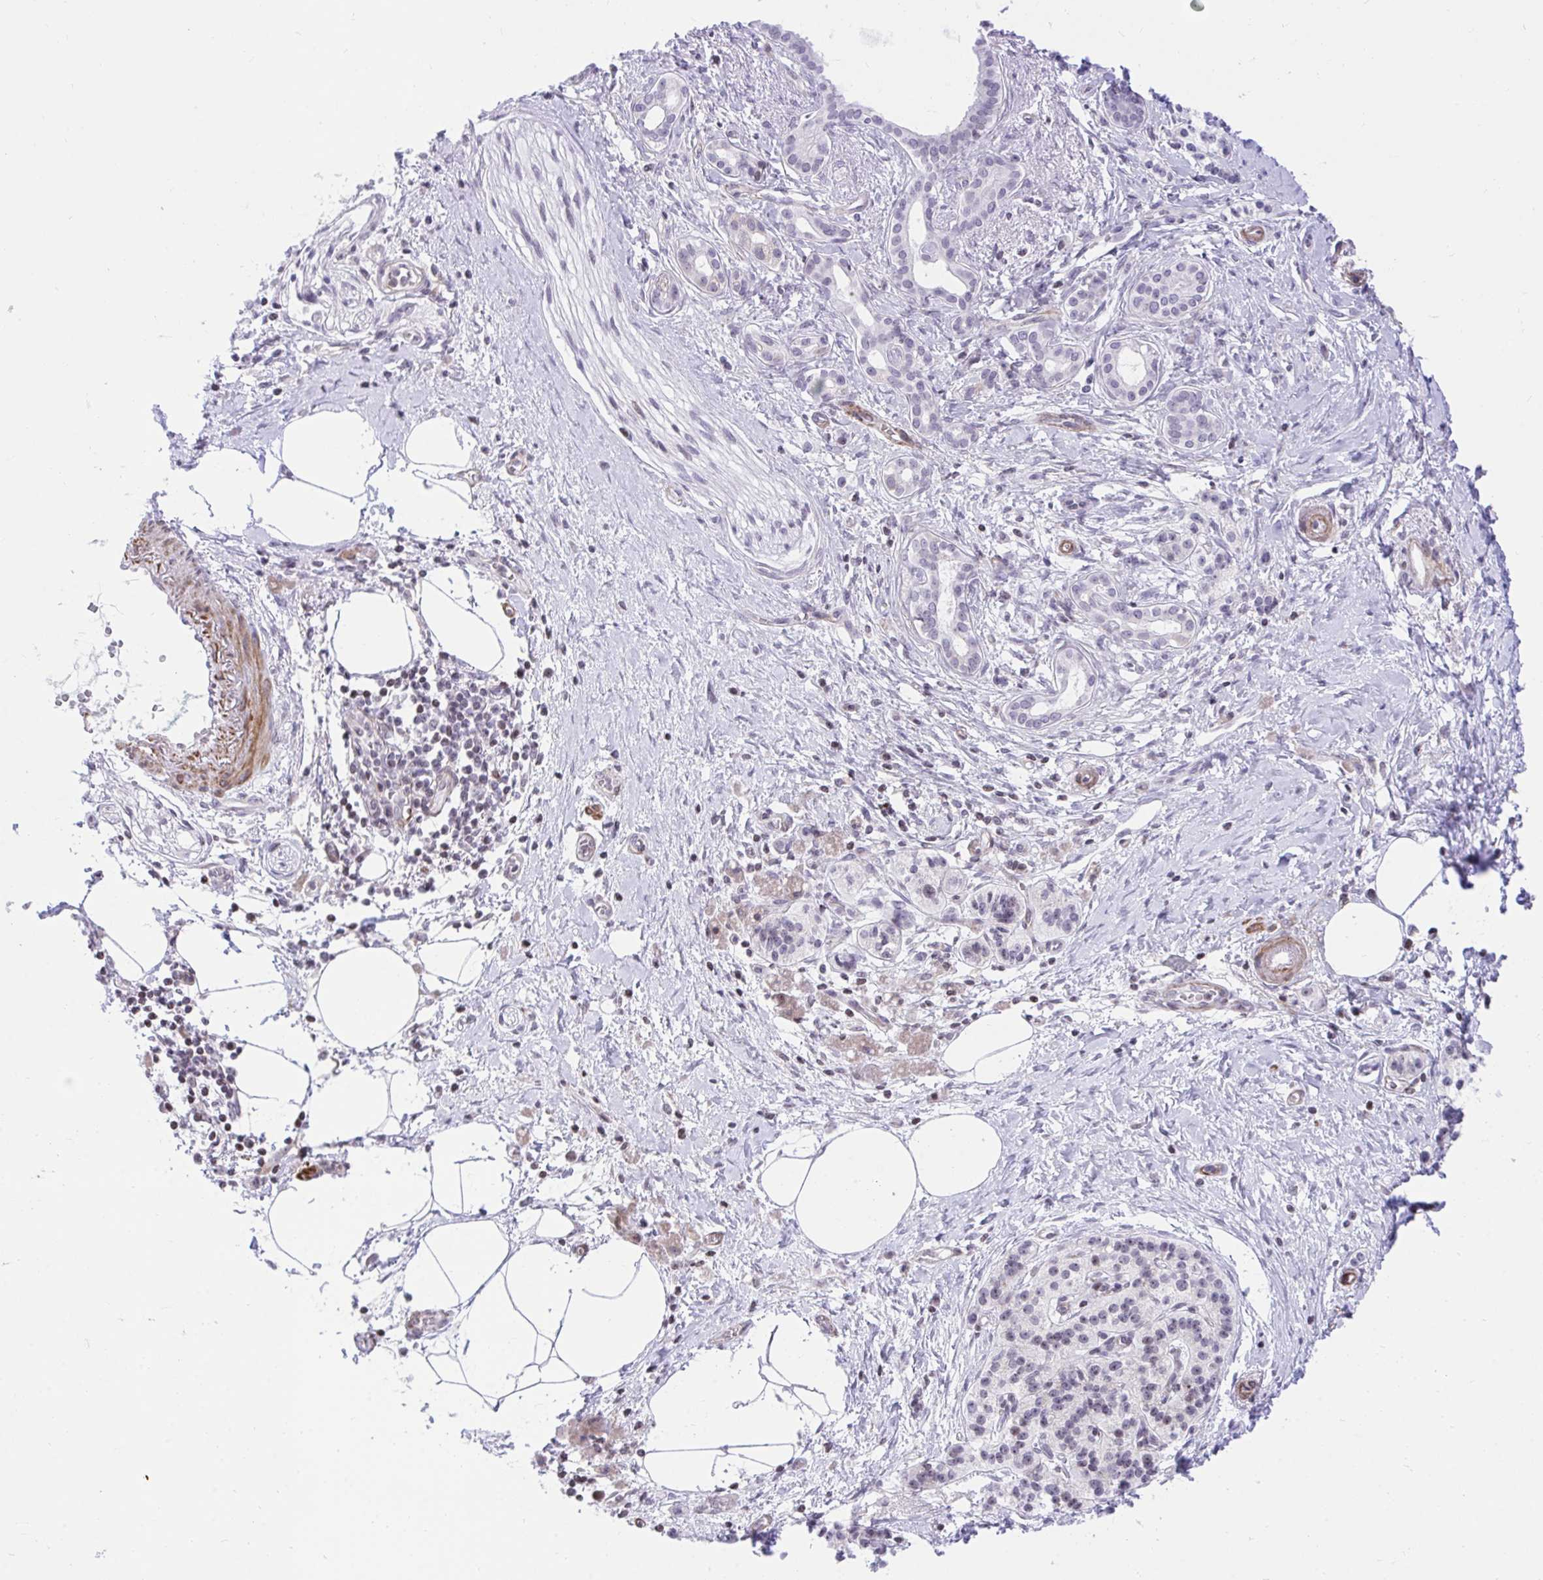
{"staining": {"intensity": "negative", "quantity": "none", "location": "none"}, "tissue": "pancreatic cancer", "cell_type": "Tumor cells", "image_type": "cancer", "snomed": [{"axis": "morphology", "description": "Adenocarcinoma, NOS"}, {"axis": "topography", "description": "Pancreas"}], "caption": "High power microscopy histopathology image of an immunohistochemistry histopathology image of adenocarcinoma (pancreatic), revealing no significant positivity in tumor cells.", "gene": "KCNN4", "patient": {"sex": "male", "age": 71}}